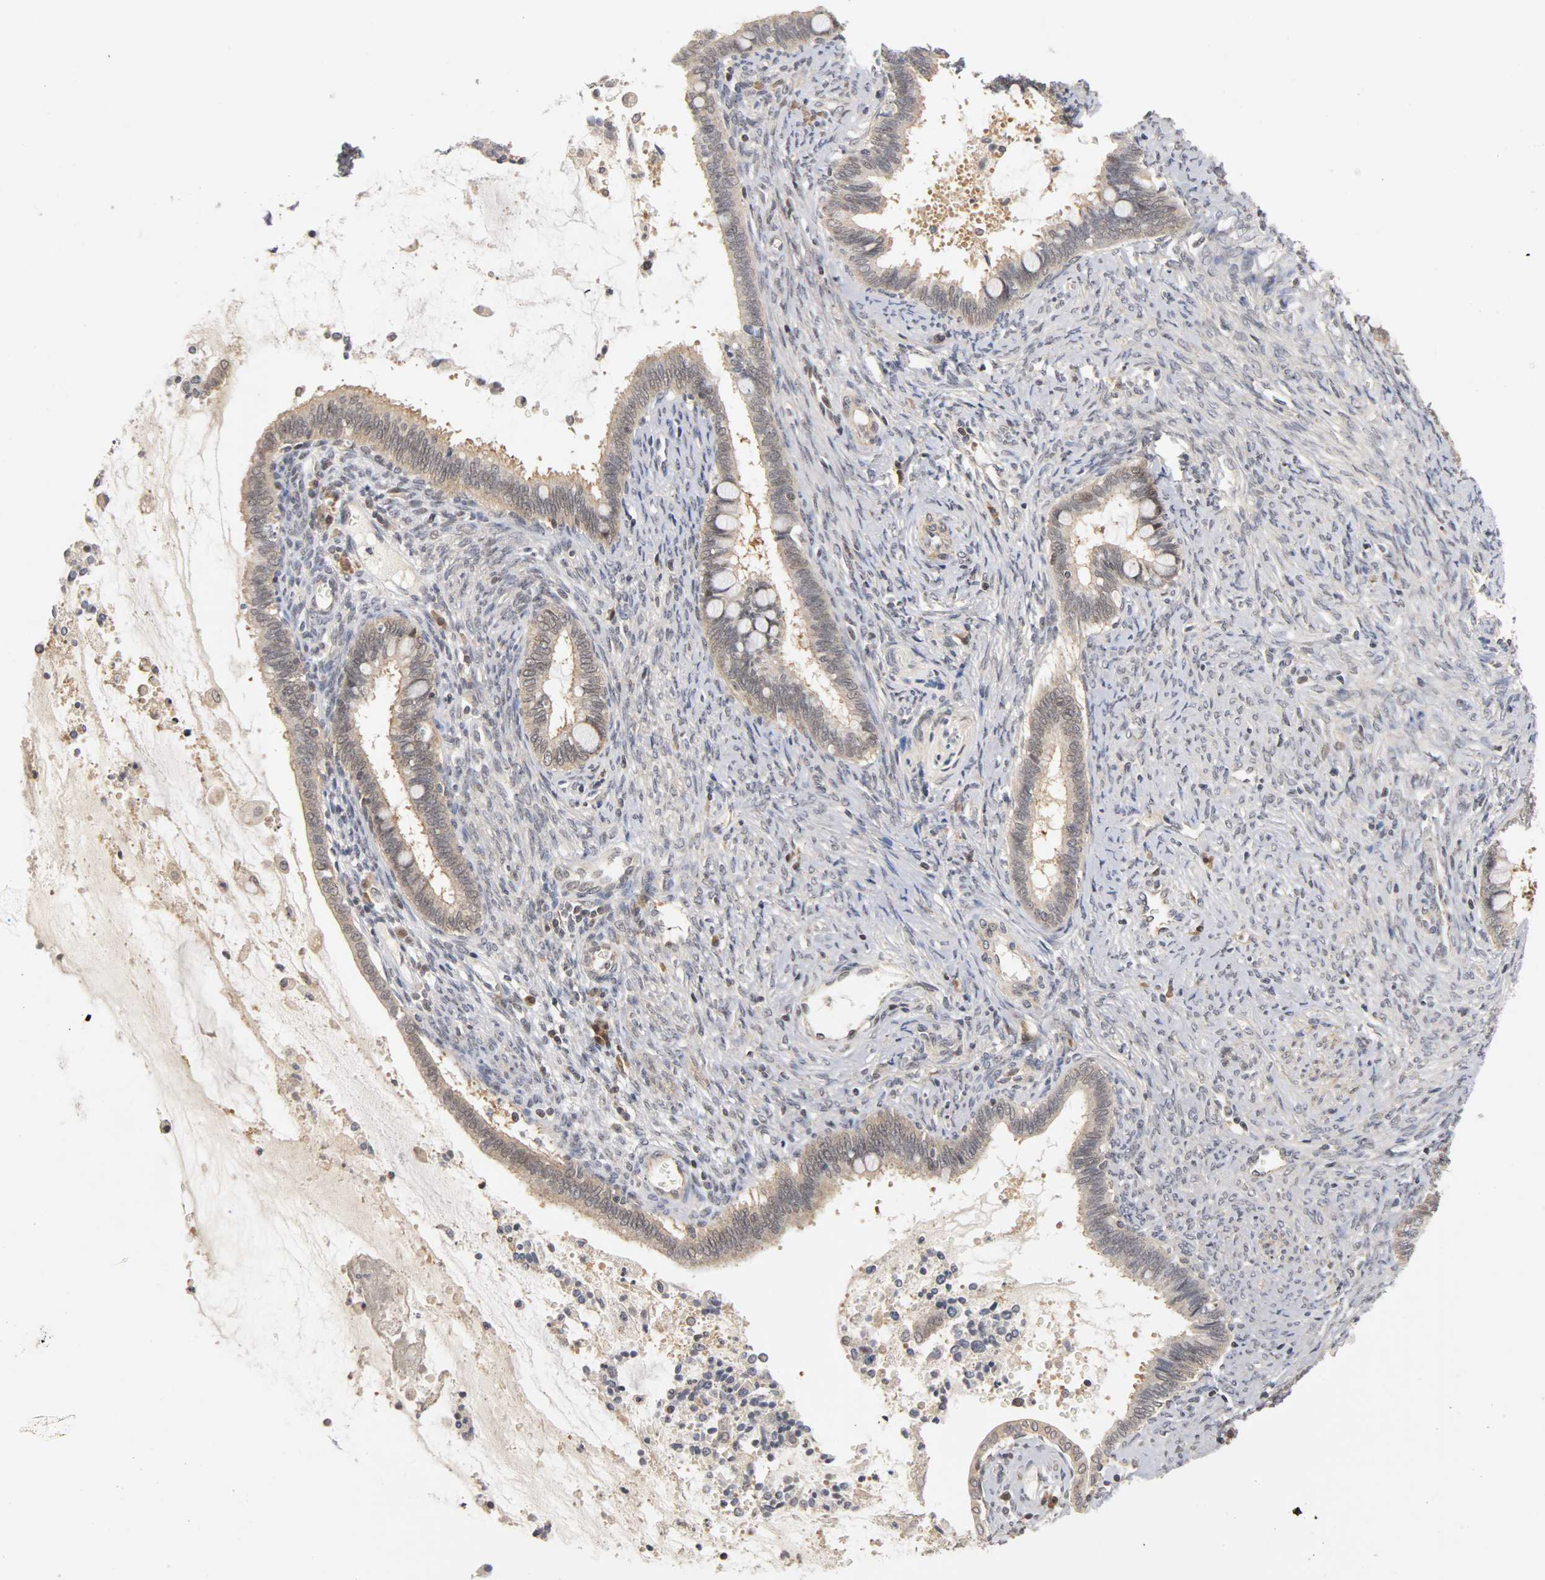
{"staining": {"intensity": "moderate", "quantity": "25%-75%", "location": "cytoplasmic/membranous,nuclear"}, "tissue": "cervical cancer", "cell_type": "Tumor cells", "image_type": "cancer", "snomed": [{"axis": "morphology", "description": "Adenocarcinoma, NOS"}, {"axis": "topography", "description": "Cervix"}], "caption": "This image exhibits cervical adenocarcinoma stained with immunohistochemistry (IHC) to label a protein in brown. The cytoplasmic/membranous and nuclear of tumor cells show moderate positivity for the protein. Nuclei are counter-stained blue.", "gene": "UBE2M", "patient": {"sex": "female", "age": 44}}